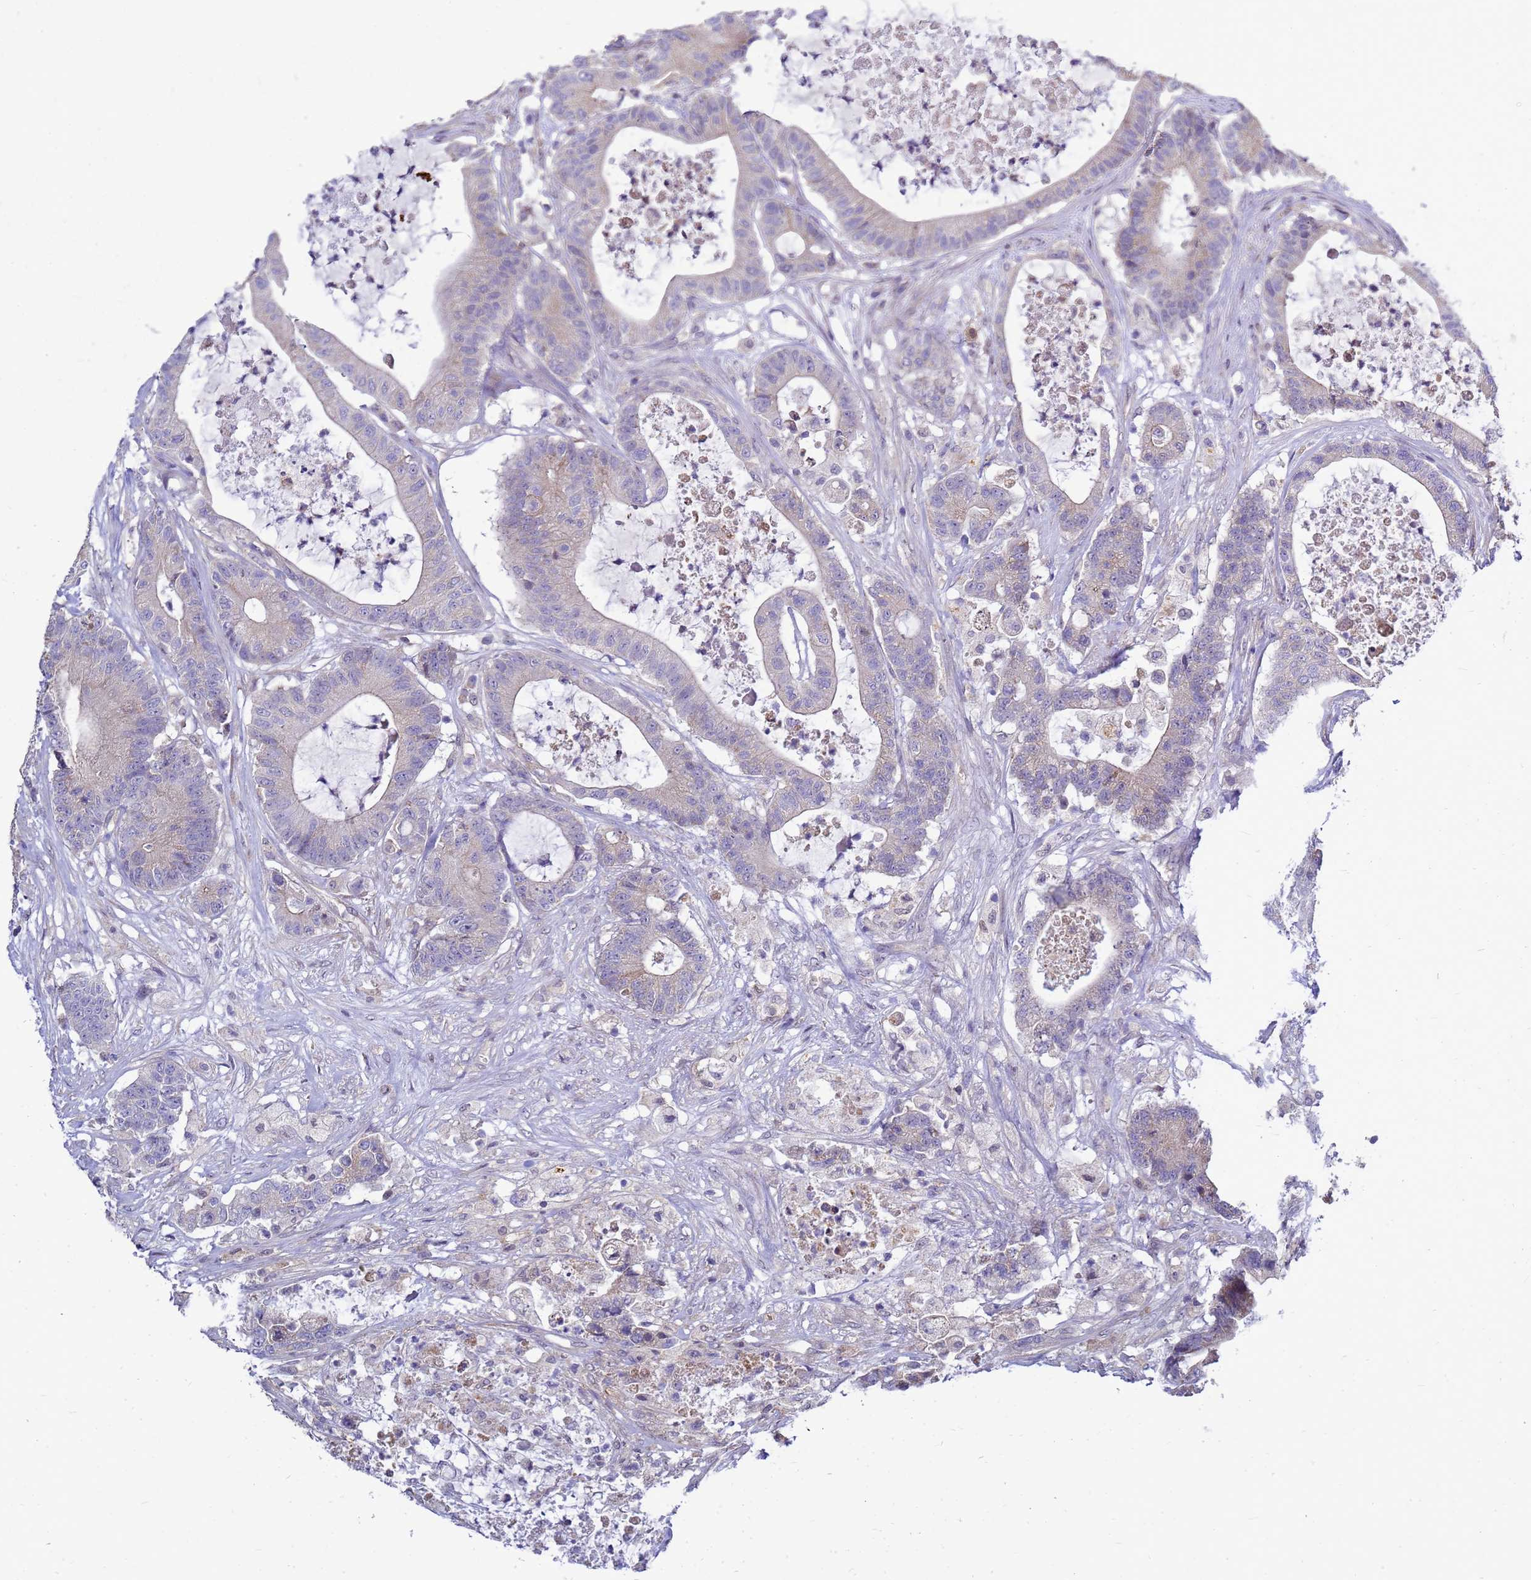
{"staining": {"intensity": "weak", "quantity": "<25%", "location": "cytoplasmic/membranous"}, "tissue": "colorectal cancer", "cell_type": "Tumor cells", "image_type": "cancer", "snomed": [{"axis": "morphology", "description": "Adenocarcinoma, NOS"}, {"axis": "topography", "description": "Colon"}], "caption": "The photomicrograph reveals no staining of tumor cells in colorectal adenocarcinoma.", "gene": "EIF4EBP3", "patient": {"sex": "female", "age": 84}}